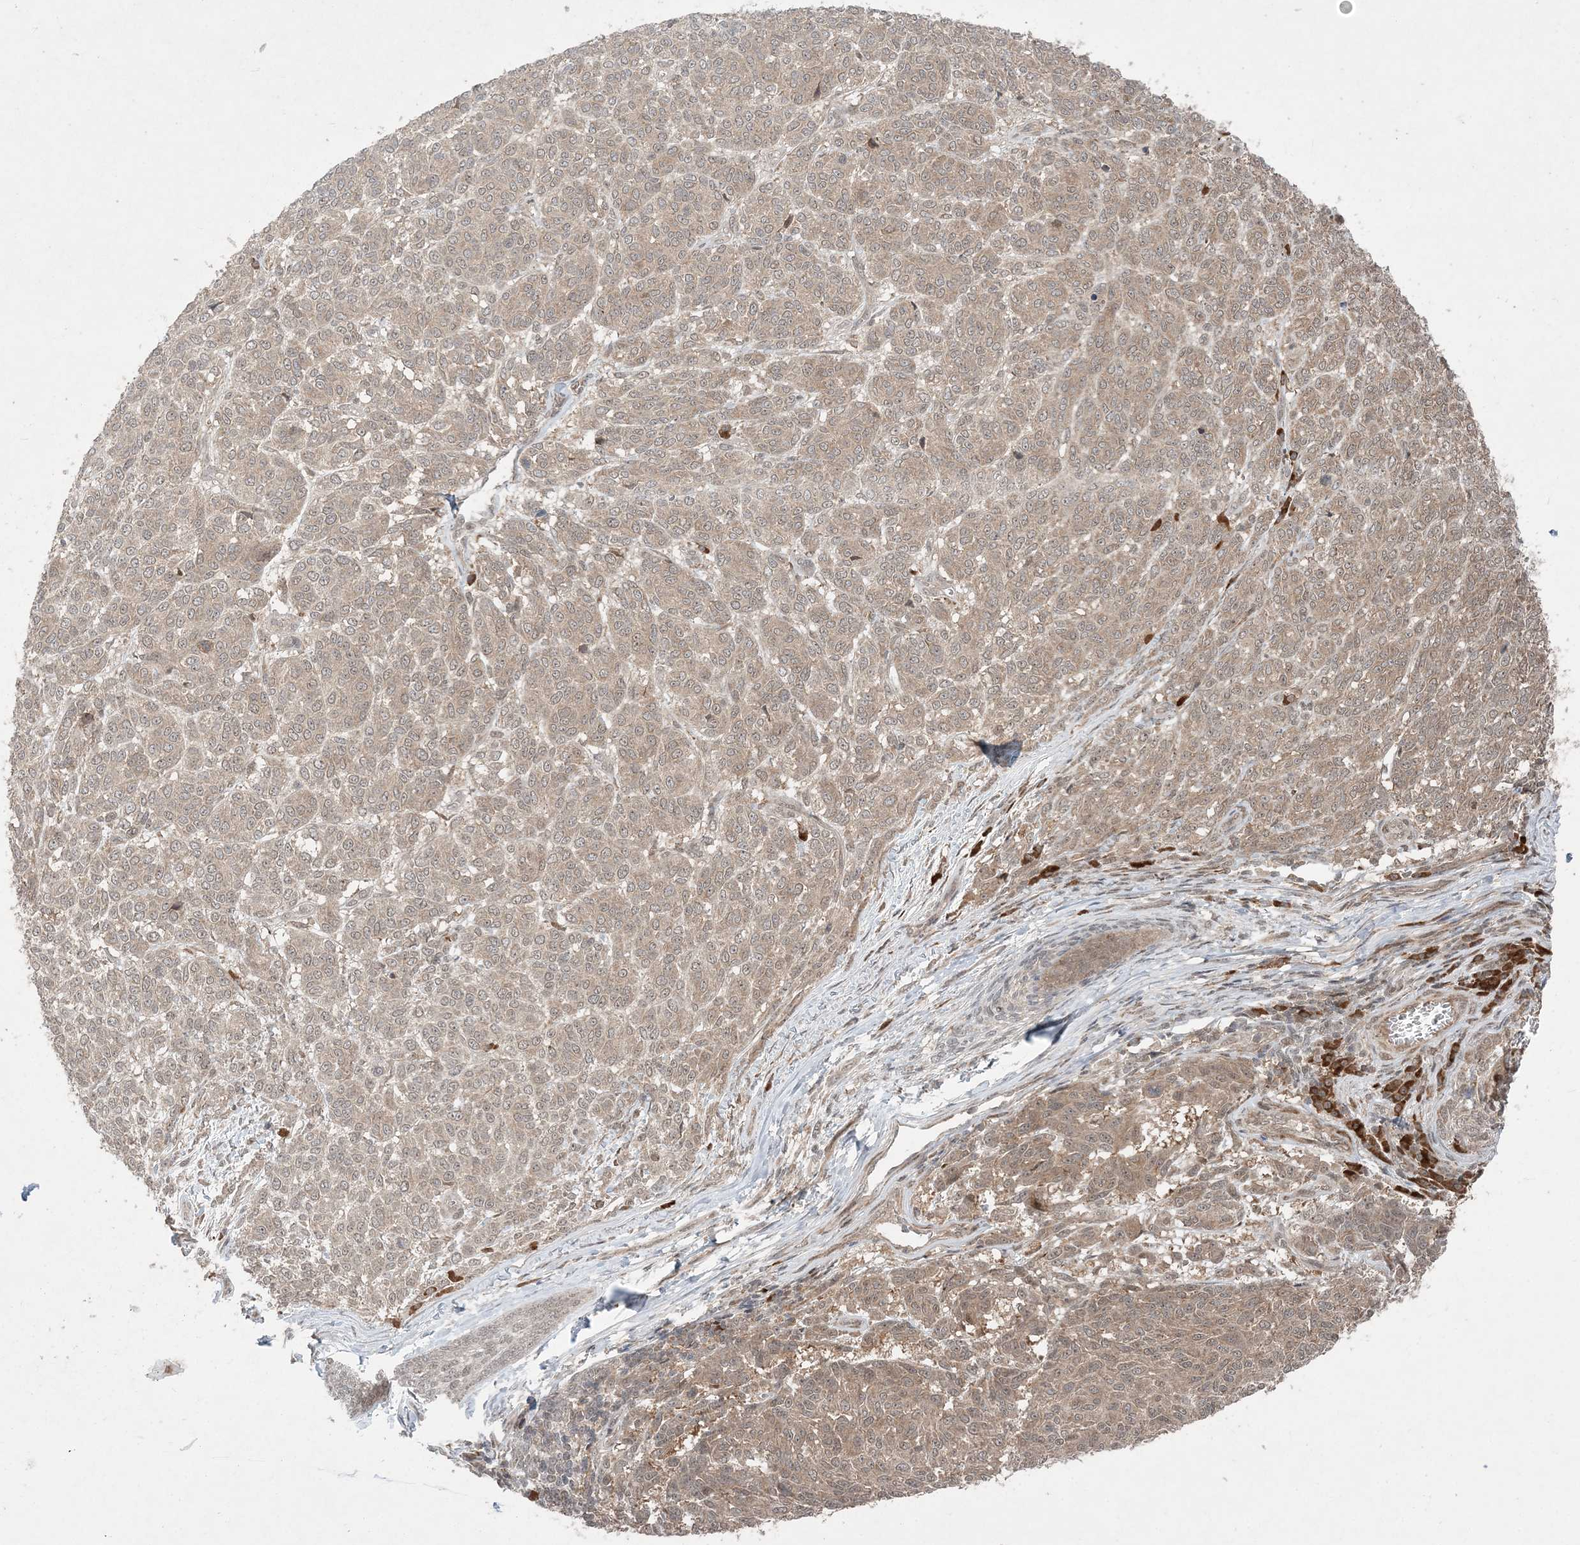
{"staining": {"intensity": "weak", "quantity": "25%-75%", "location": "cytoplasmic/membranous"}, "tissue": "melanoma", "cell_type": "Tumor cells", "image_type": "cancer", "snomed": [{"axis": "morphology", "description": "Malignant melanoma, NOS"}, {"axis": "topography", "description": "Skin"}], "caption": "Weak cytoplasmic/membranous staining for a protein is identified in about 25%-75% of tumor cells of malignant melanoma using immunohistochemistry.", "gene": "UBR3", "patient": {"sex": "male", "age": 49}}